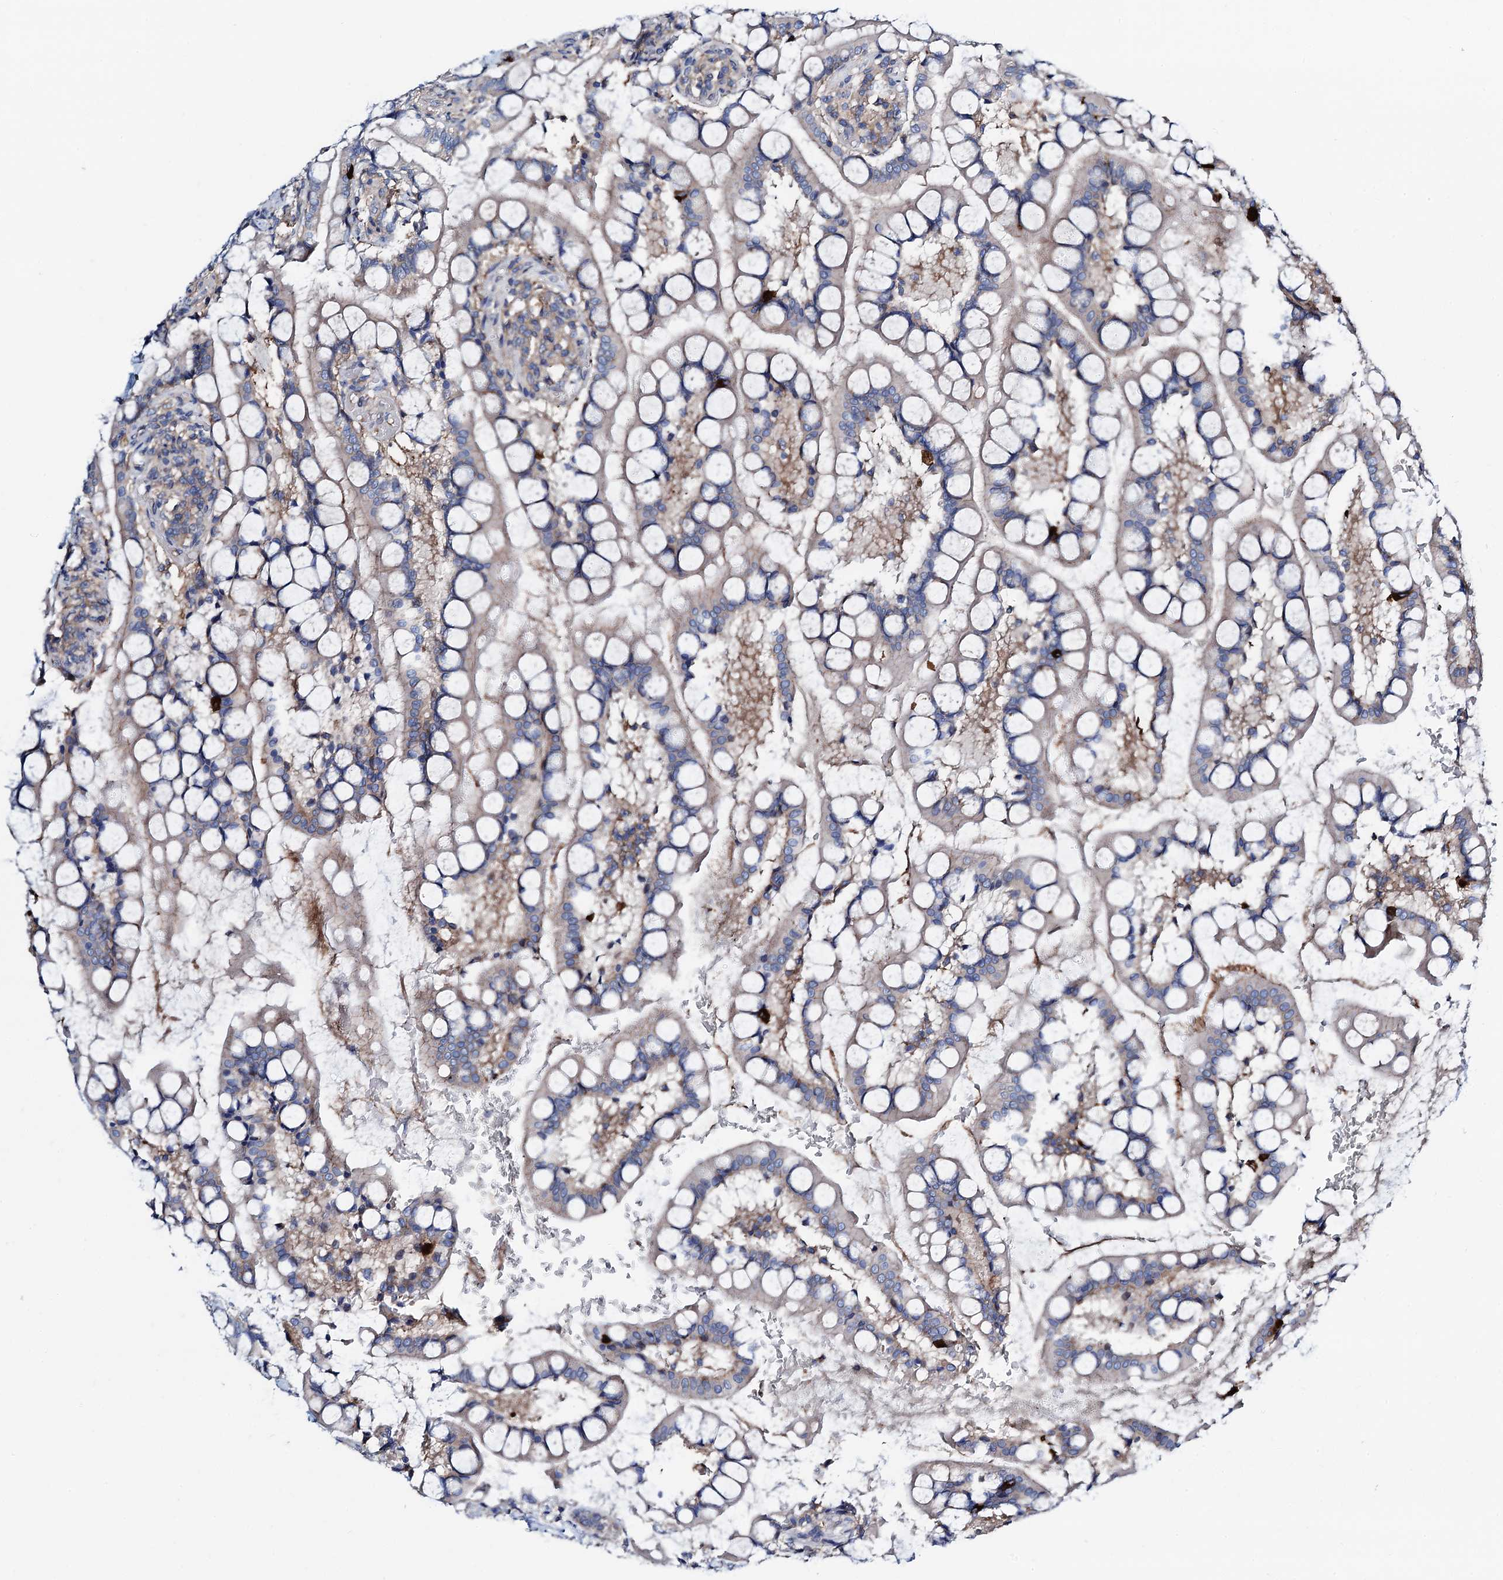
{"staining": {"intensity": "strong", "quantity": "<25%", "location": "cytoplasmic/membranous"}, "tissue": "small intestine", "cell_type": "Glandular cells", "image_type": "normal", "snomed": [{"axis": "morphology", "description": "Normal tissue, NOS"}, {"axis": "topography", "description": "Small intestine"}], "caption": "Immunohistochemistry (IHC) of unremarkable small intestine demonstrates medium levels of strong cytoplasmic/membranous staining in approximately <25% of glandular cells. Using DAB (brown) and hematoxylin (blue) stains, captured at high magnification using brightfield microscopy.", "gene": "GCOM1", "patient": {"sex": "male", "age": 52}}